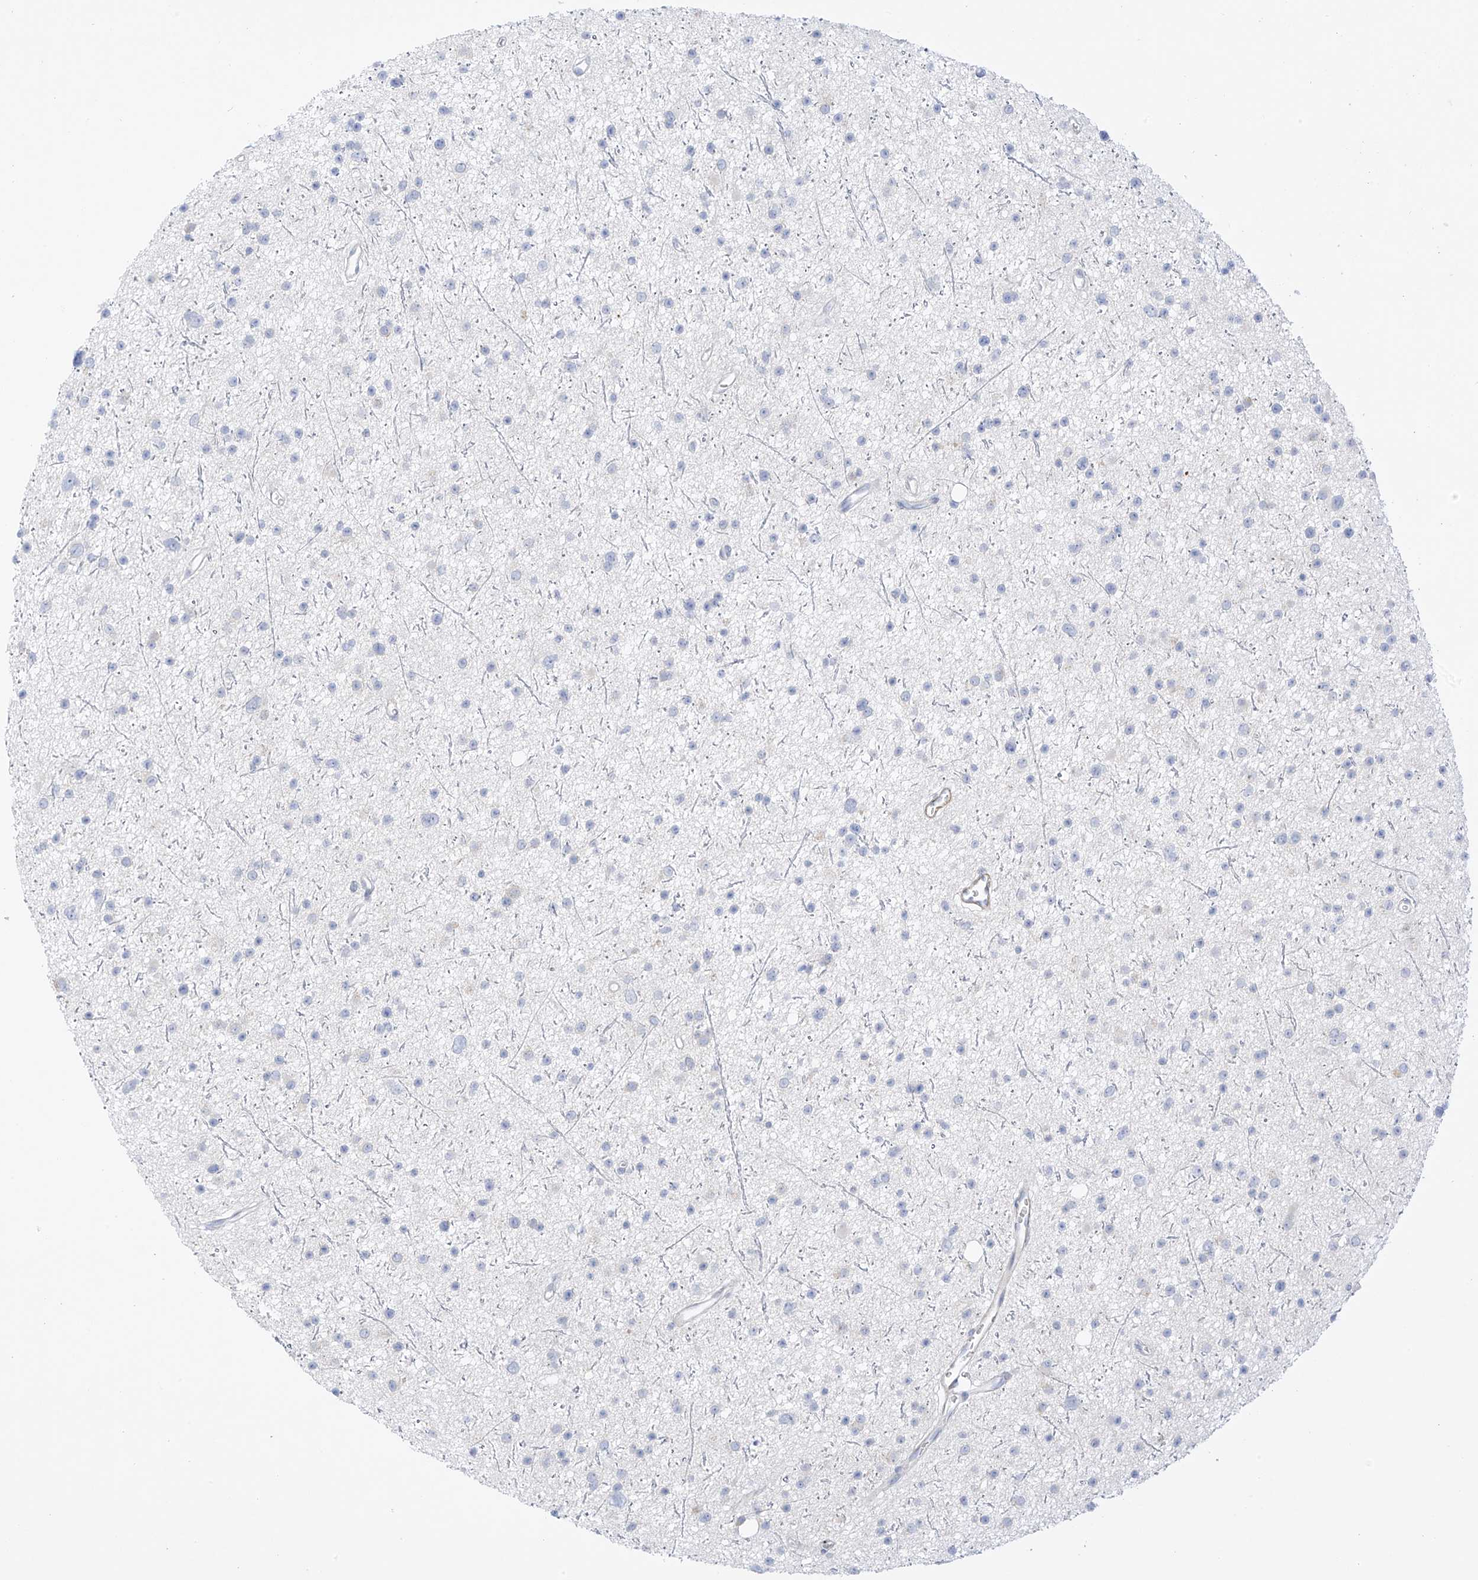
{"staining": {"intensity": "negative", "quantity": "none", "location": "none"}, "tissue": "glioma", "cell_type": "Tumor cells", "image_type": "cancer", "snomed": [{"axis": "morphology", "description": "Glioma, malignant, Low grade"}, {"axis": "topography", "description": "Cerebral cortex"}], "caption": "Image shows no protein positivity in tumor cells of malignant glioma (low-grade) tissue.", "gene": "ST3GAL5", "patient": {"sex": "female", "age": 39}}